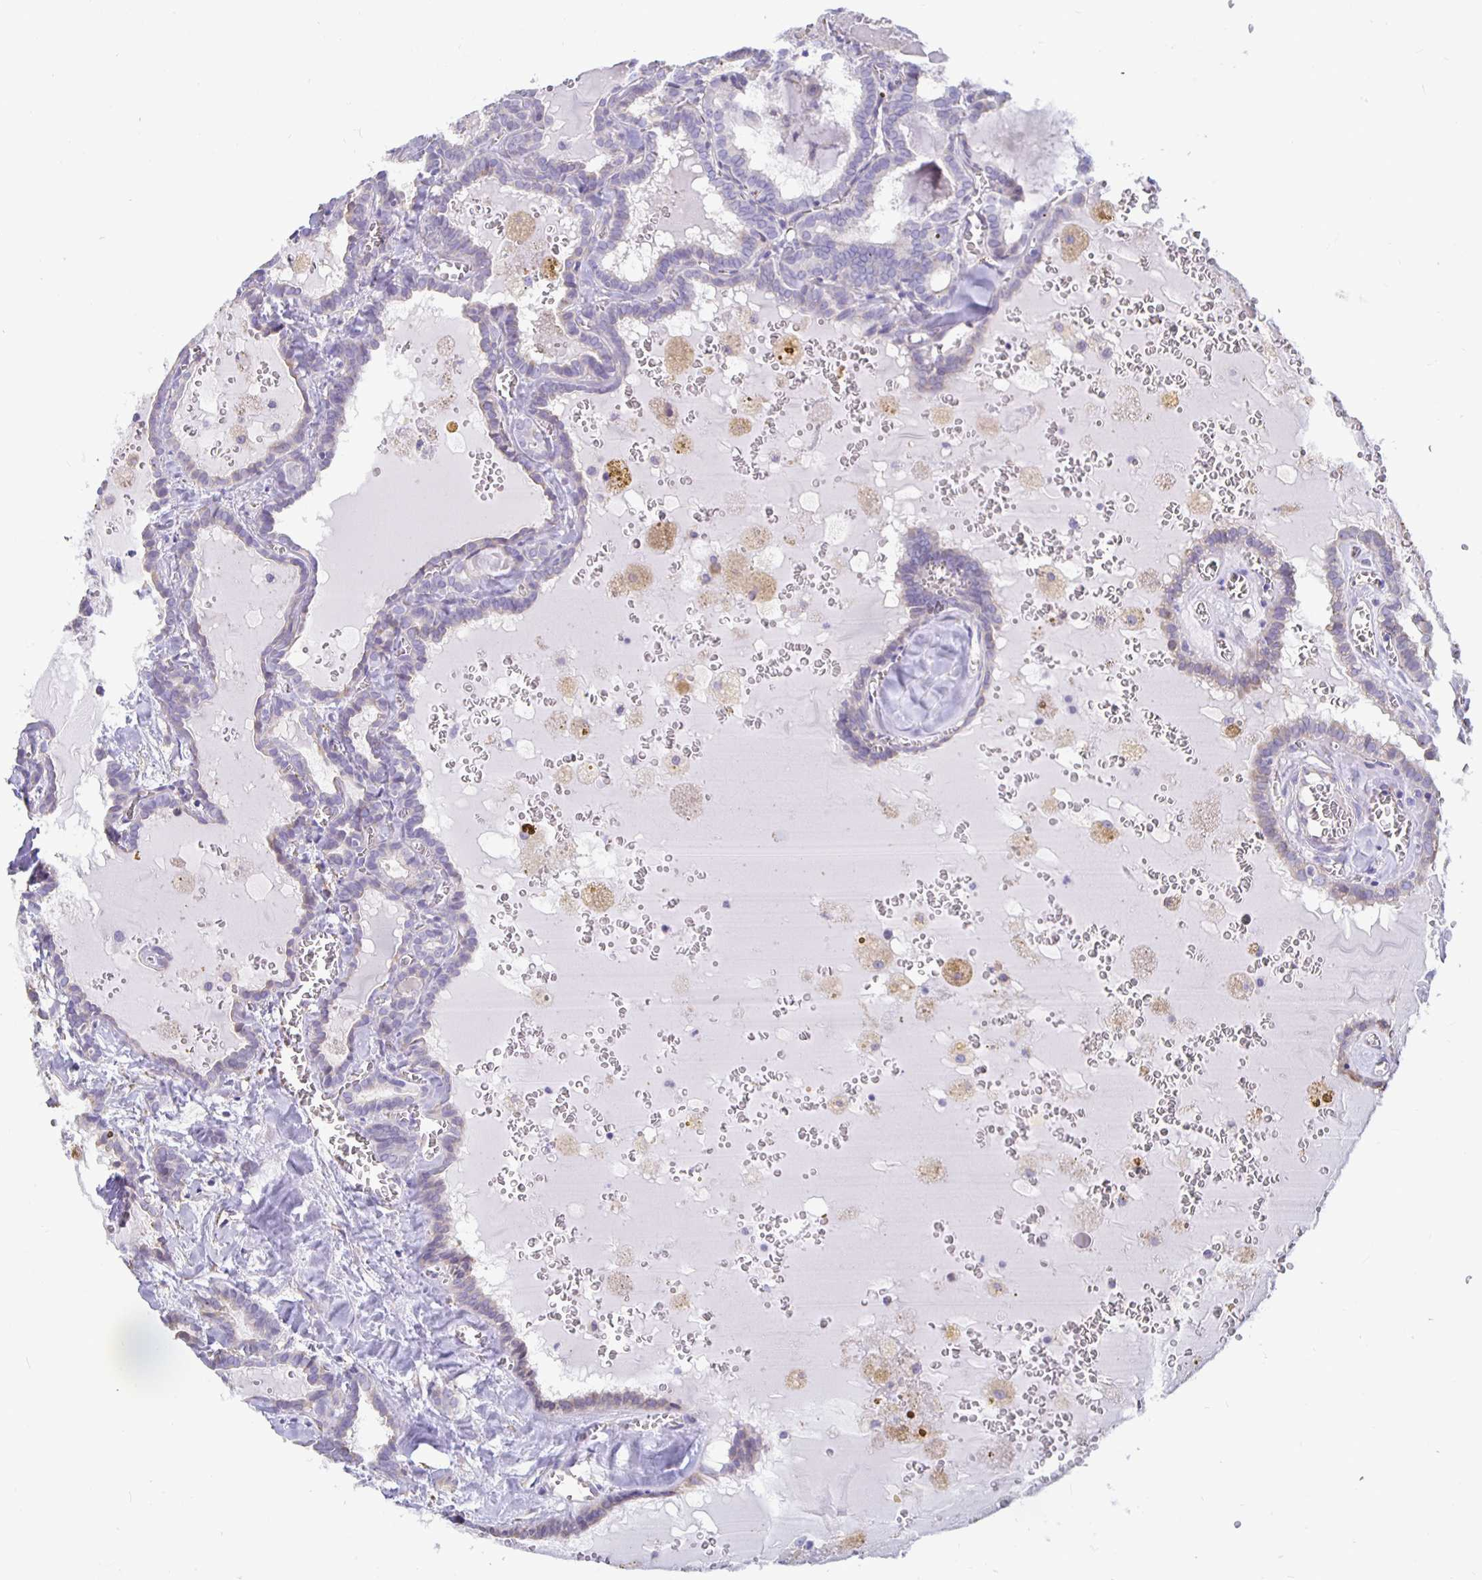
{"staining": {"intensity": "negative", "quantity": "none", "location": "none"}, "tissue": "thyroid cancer", "cell_type": "Tumor cells", "image_type": "cancer", "snomed": [{"axis": "morphology", "description": "Papillary adenocarcinoma, NOS"}, {"axis": "topography", "description": "Thyroid gland"}], "caption": "Immunohistochemistry (IHC) image of neoplastic tissue: human thyroid papillary adenocarcinoma stained with DAB reveals no significant protein expression in tumor cells.", "gene": "DNAI2", "patient": {"sex": "female", "age": 39}}